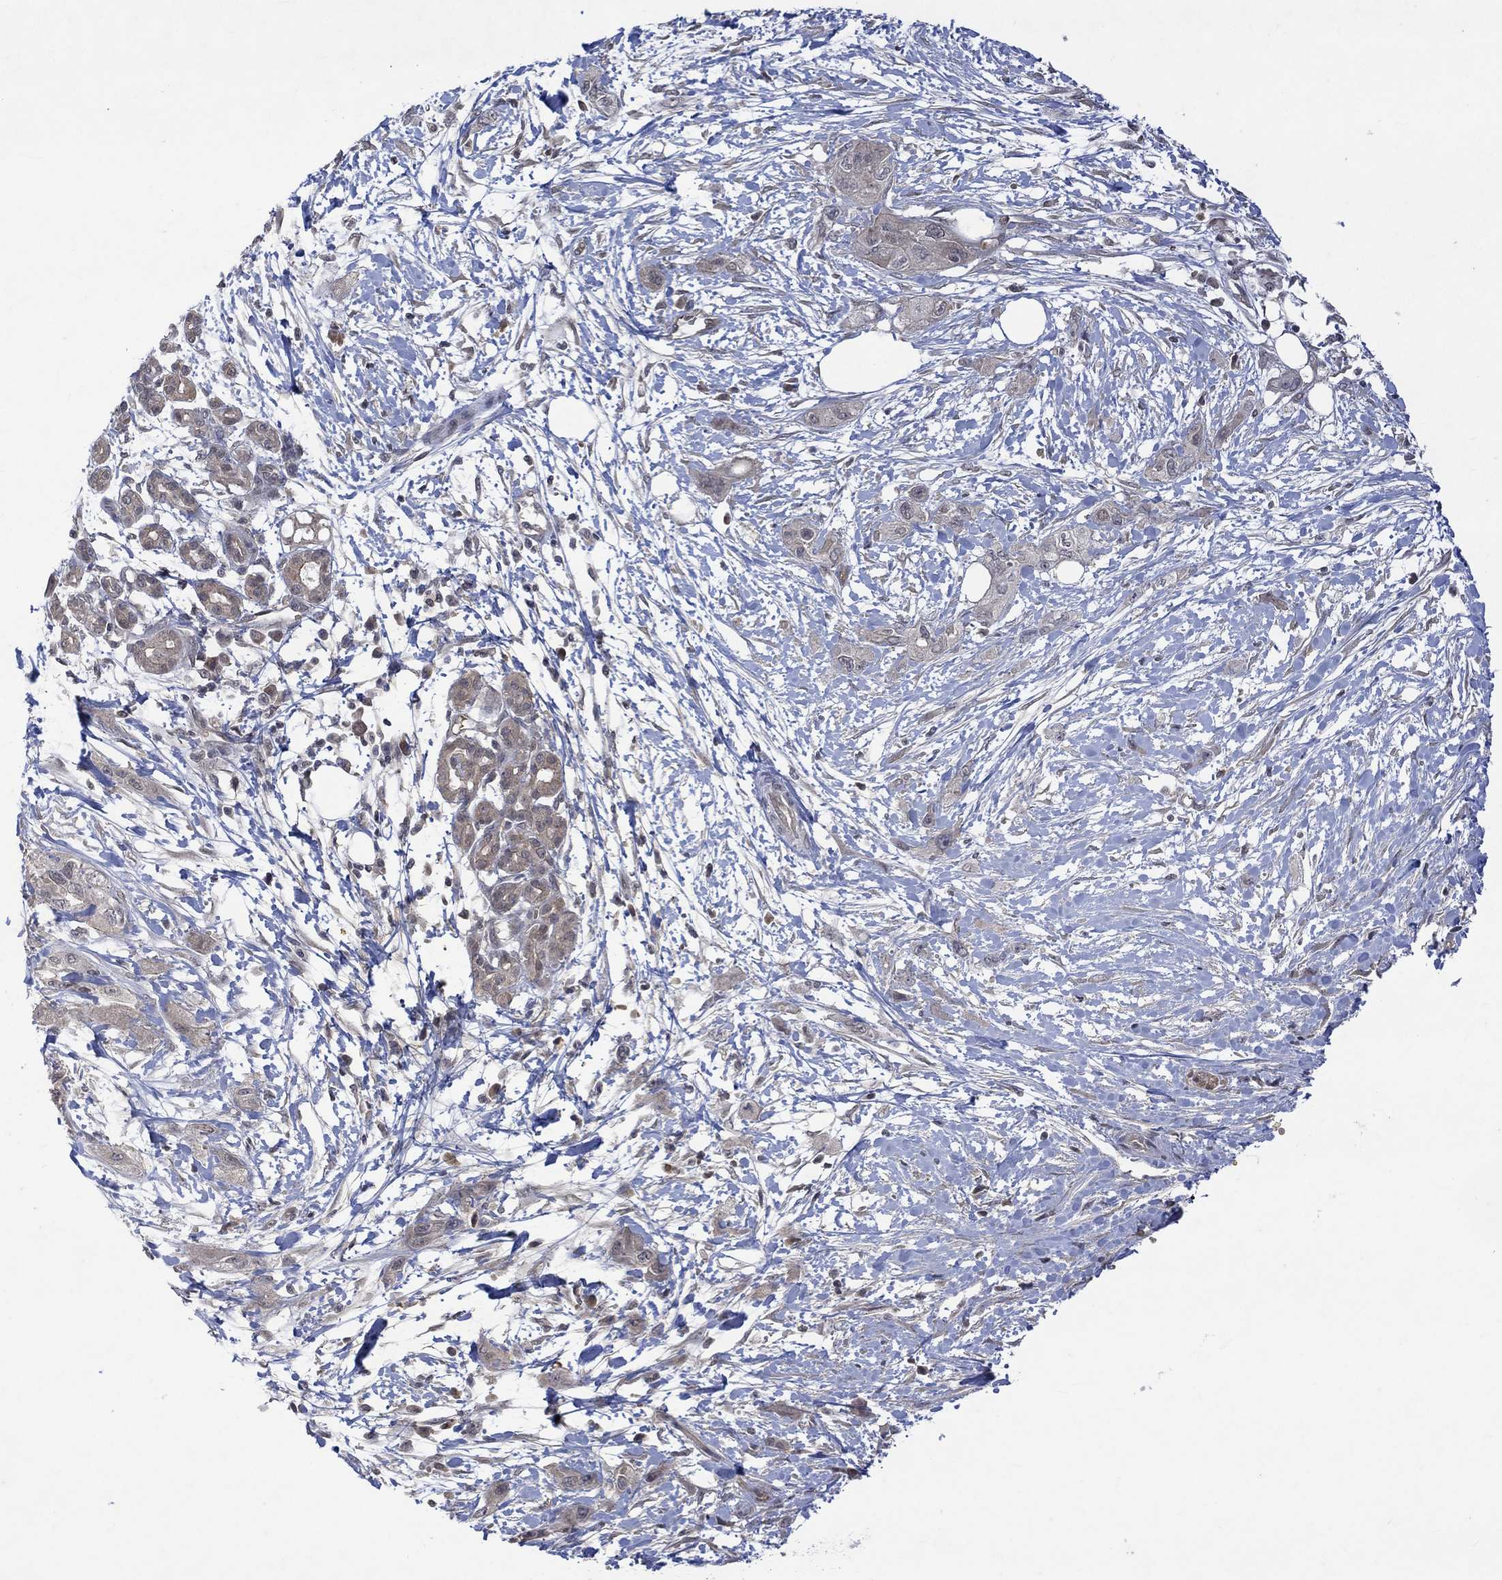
{"staining": {"intensity": "weak", "quantity": "<25%", "location": "cytoplasmic/membranous"}, "tissue": "pancreatic cancer", "cell_type": "Tumor cells", "image_type": "cancer", "snomed": [{"axis": "morphology", "description": "Adenocarcinoma, NOS"}, {"axis": "topography", "description": "Pancreas"}], "caption": "Pancreatic cancer (adenocarcinoma) was stained to show a protein in brown. There is no significant positivity in tumor cells. (DAB immunohistochemistry (IHC) visualized using brightfield microscopy, high magnification).", "gene": "GRIN2D", "patient": {"sex": "male", "age": 72}}